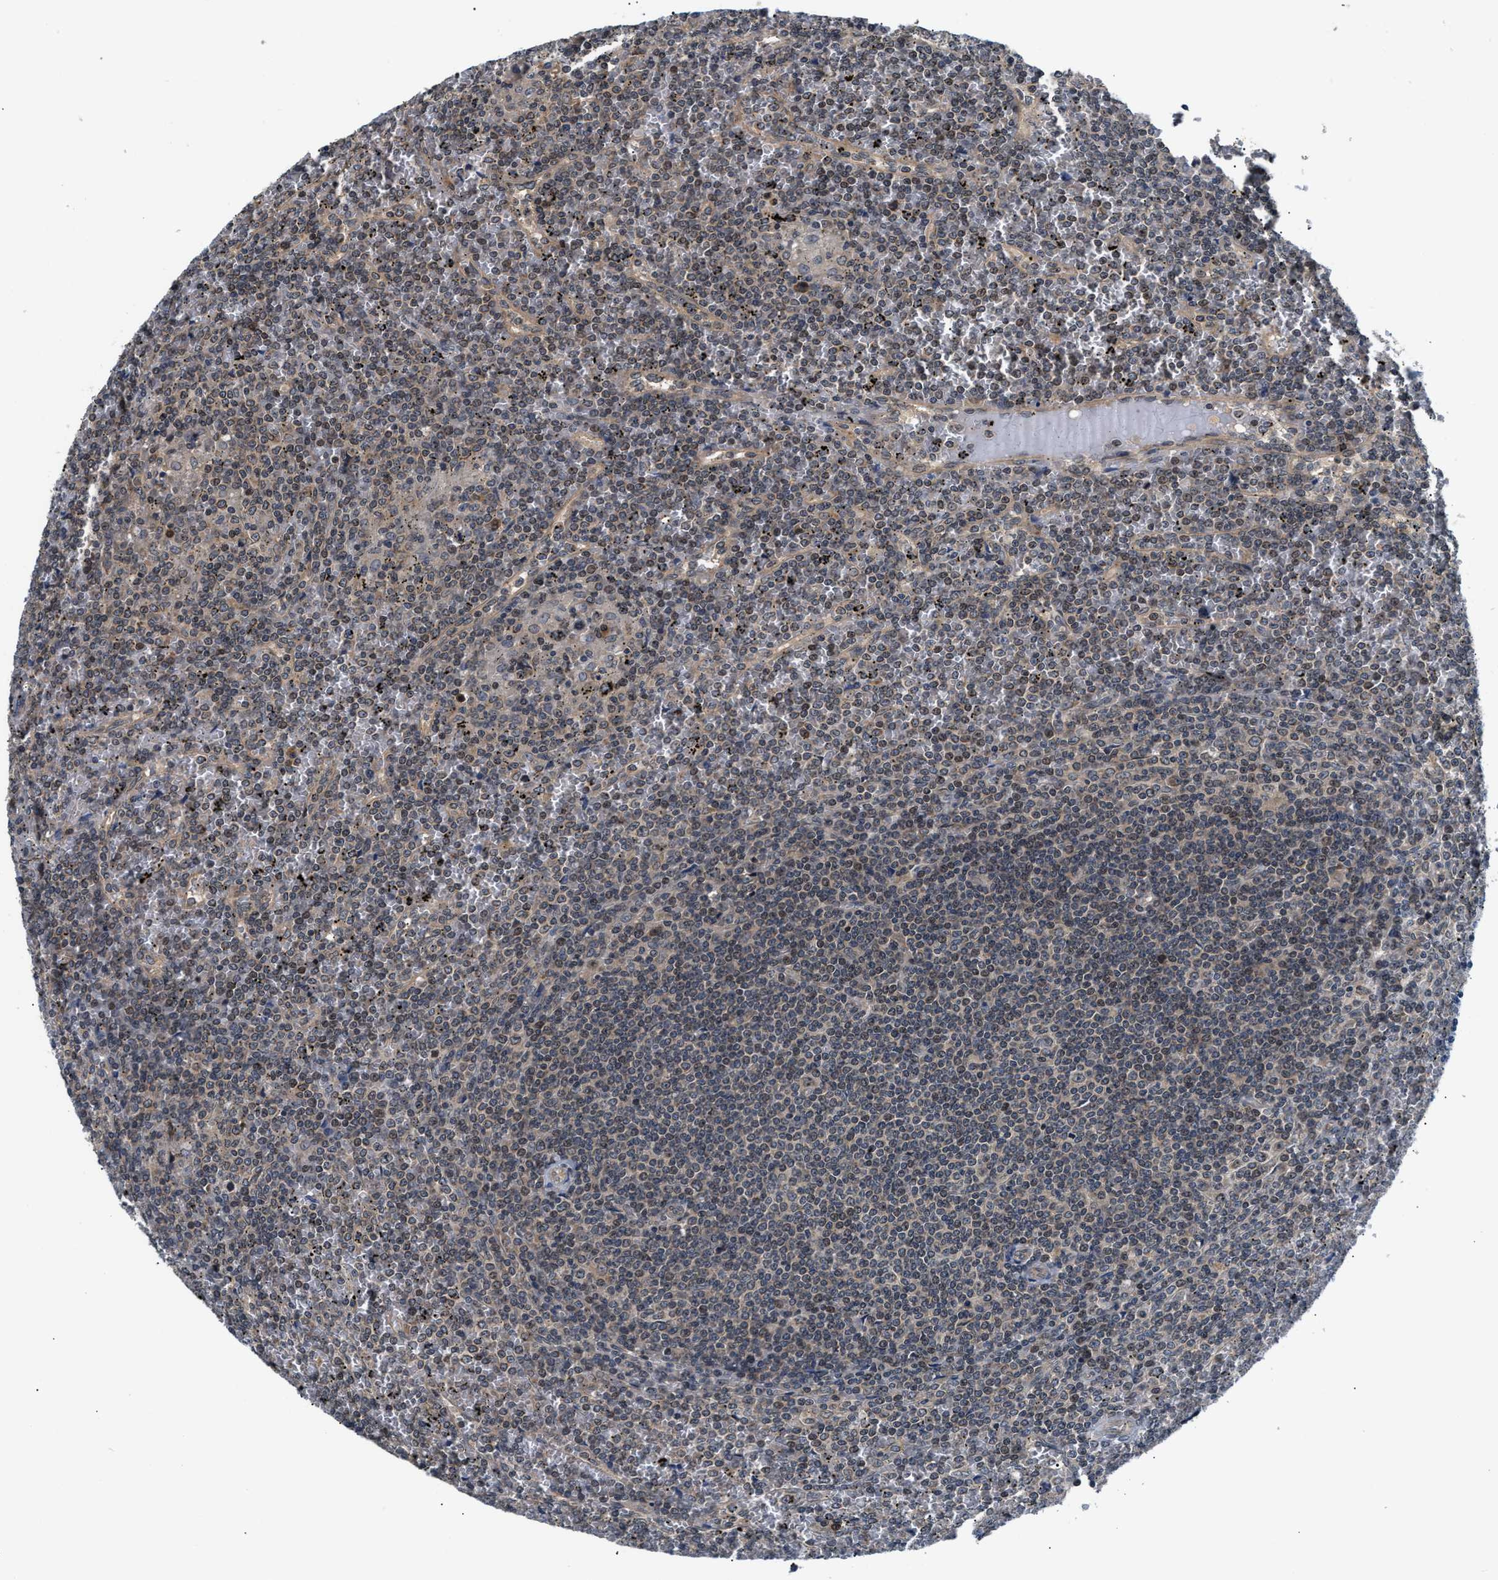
{"staining": {"intensity": "weak", "quantity": "25%-75%", "location": "cytoplasmic/membranous"}, "tissue": "lymphoma", "cell_type": "Tumor cells", "image_type": "cancer", "snomed": [{"axis": "morphology", "description": "Malignant lymphoma, non-Hodgkin's type, Low grade"}, {"axis": "topography", "description": "Spleen"}], "caption": "IHC of human malignant lymphoma, non-Hodgkin's type (low-grade) reveals low levels of weak cytoplasmic/membranous positivity in about 25%-75% of tumor cells.", "gene": "RAB29", "patient": {"sex": "female", "age": 19}}